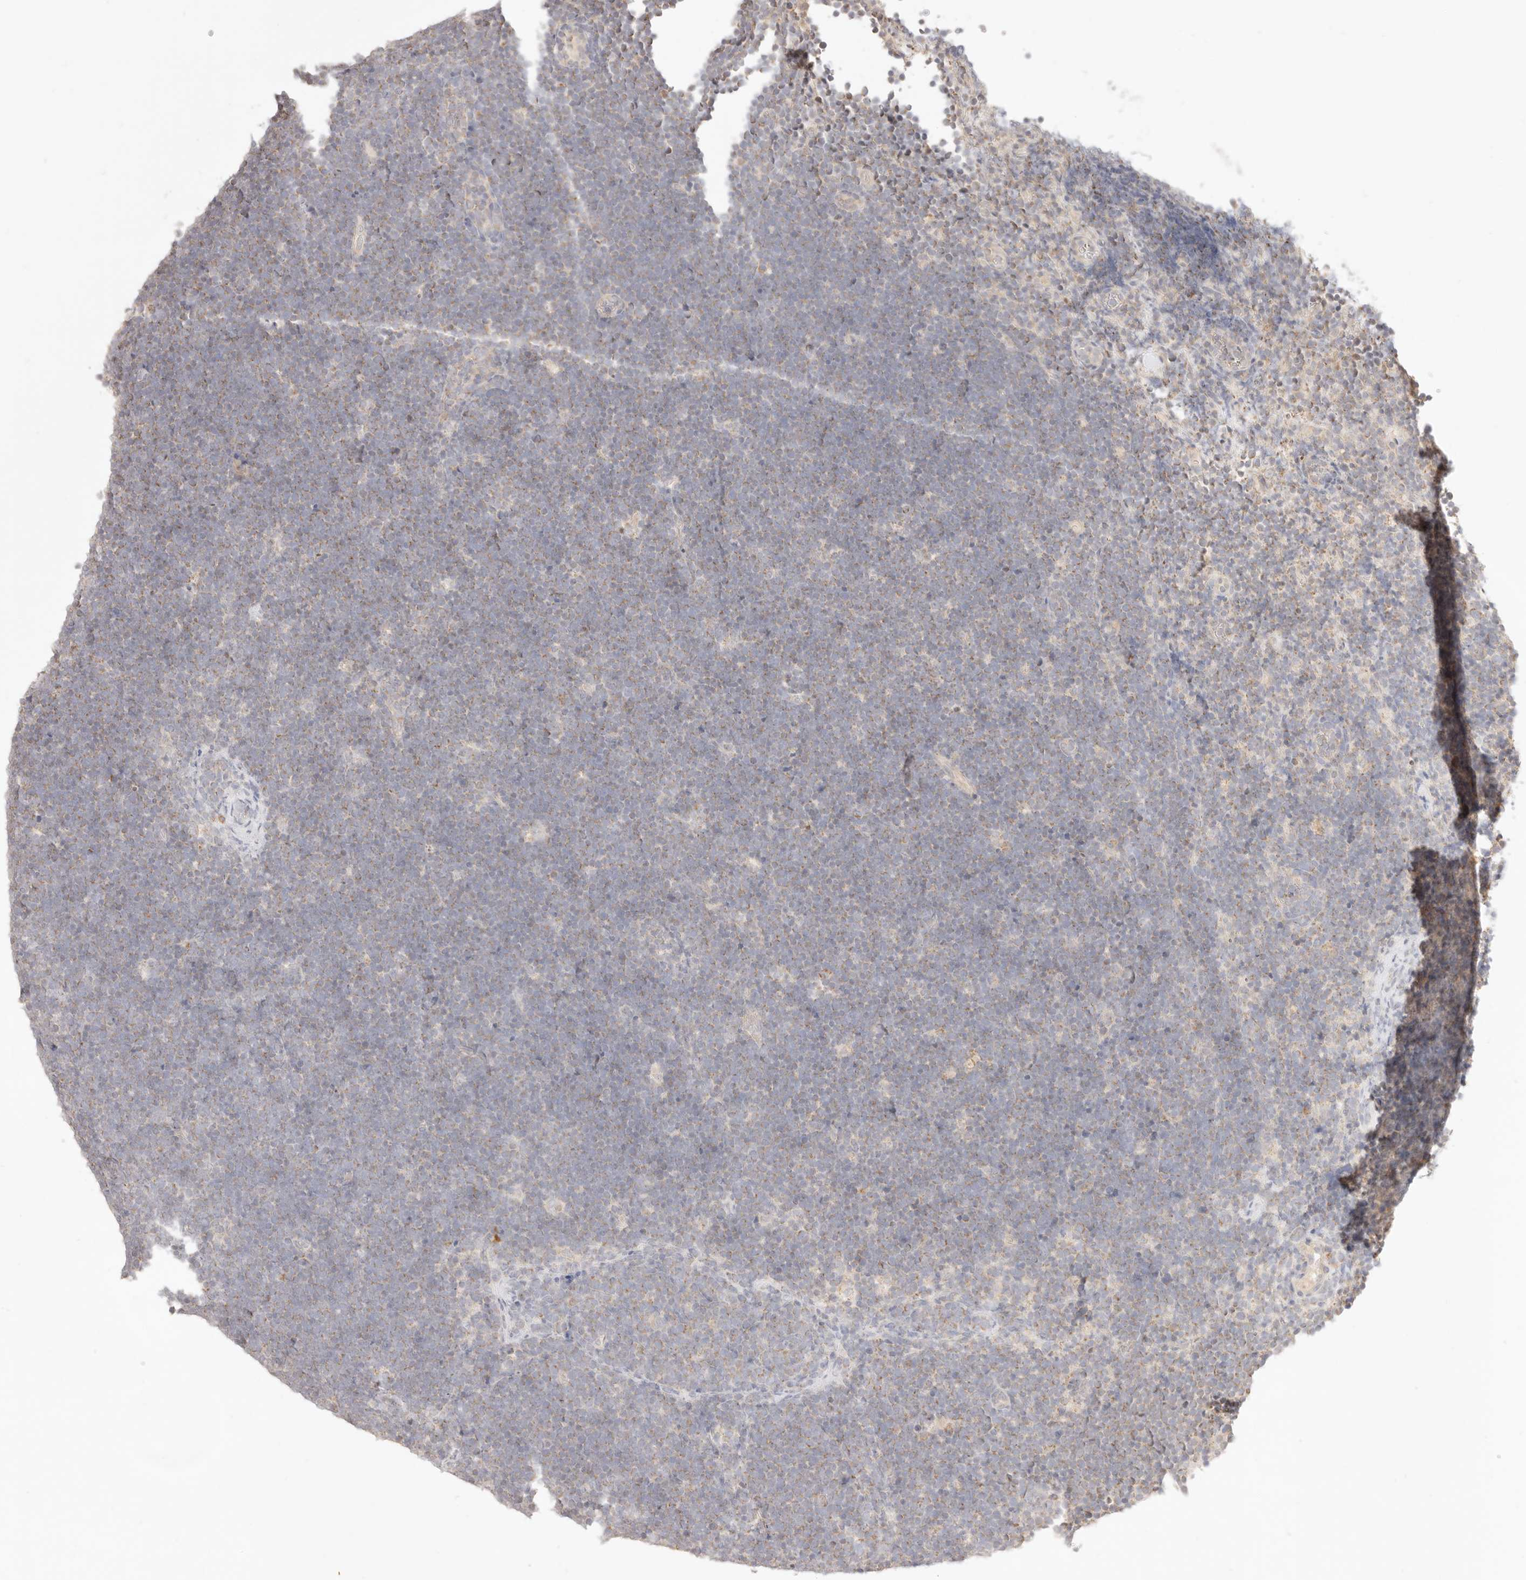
{"staining": {"intensity": "weak", "quantity": "25%-75%", "location": "cytoplasmic/membranous"}, "tissue": "lymphoma", "cell_type": "Tumor cells", "image_type": "cancer", "snomed": [{"axis": "morphology", "description": "Malignant lymphoma, non-Hodgkin's type, High grade"}, {"axis": "topography", "description": "Lymph node"}], "caption": "The micrograph shows immunohistochemical staining of high-grade malignant lymphoma, non-Hodgkin's type. There is weak cytoplasmic/membranous staining is seen in about 25%-75% of tumor cells. The staining is performed using DAB (3,3'-diaminobenzidine) brown chromogen to label protein expression. The nuclei are counter-stained blue using hematoxylin.", "gene": "CPLANE2", "patient": {"sex": "male", "age": 13}}